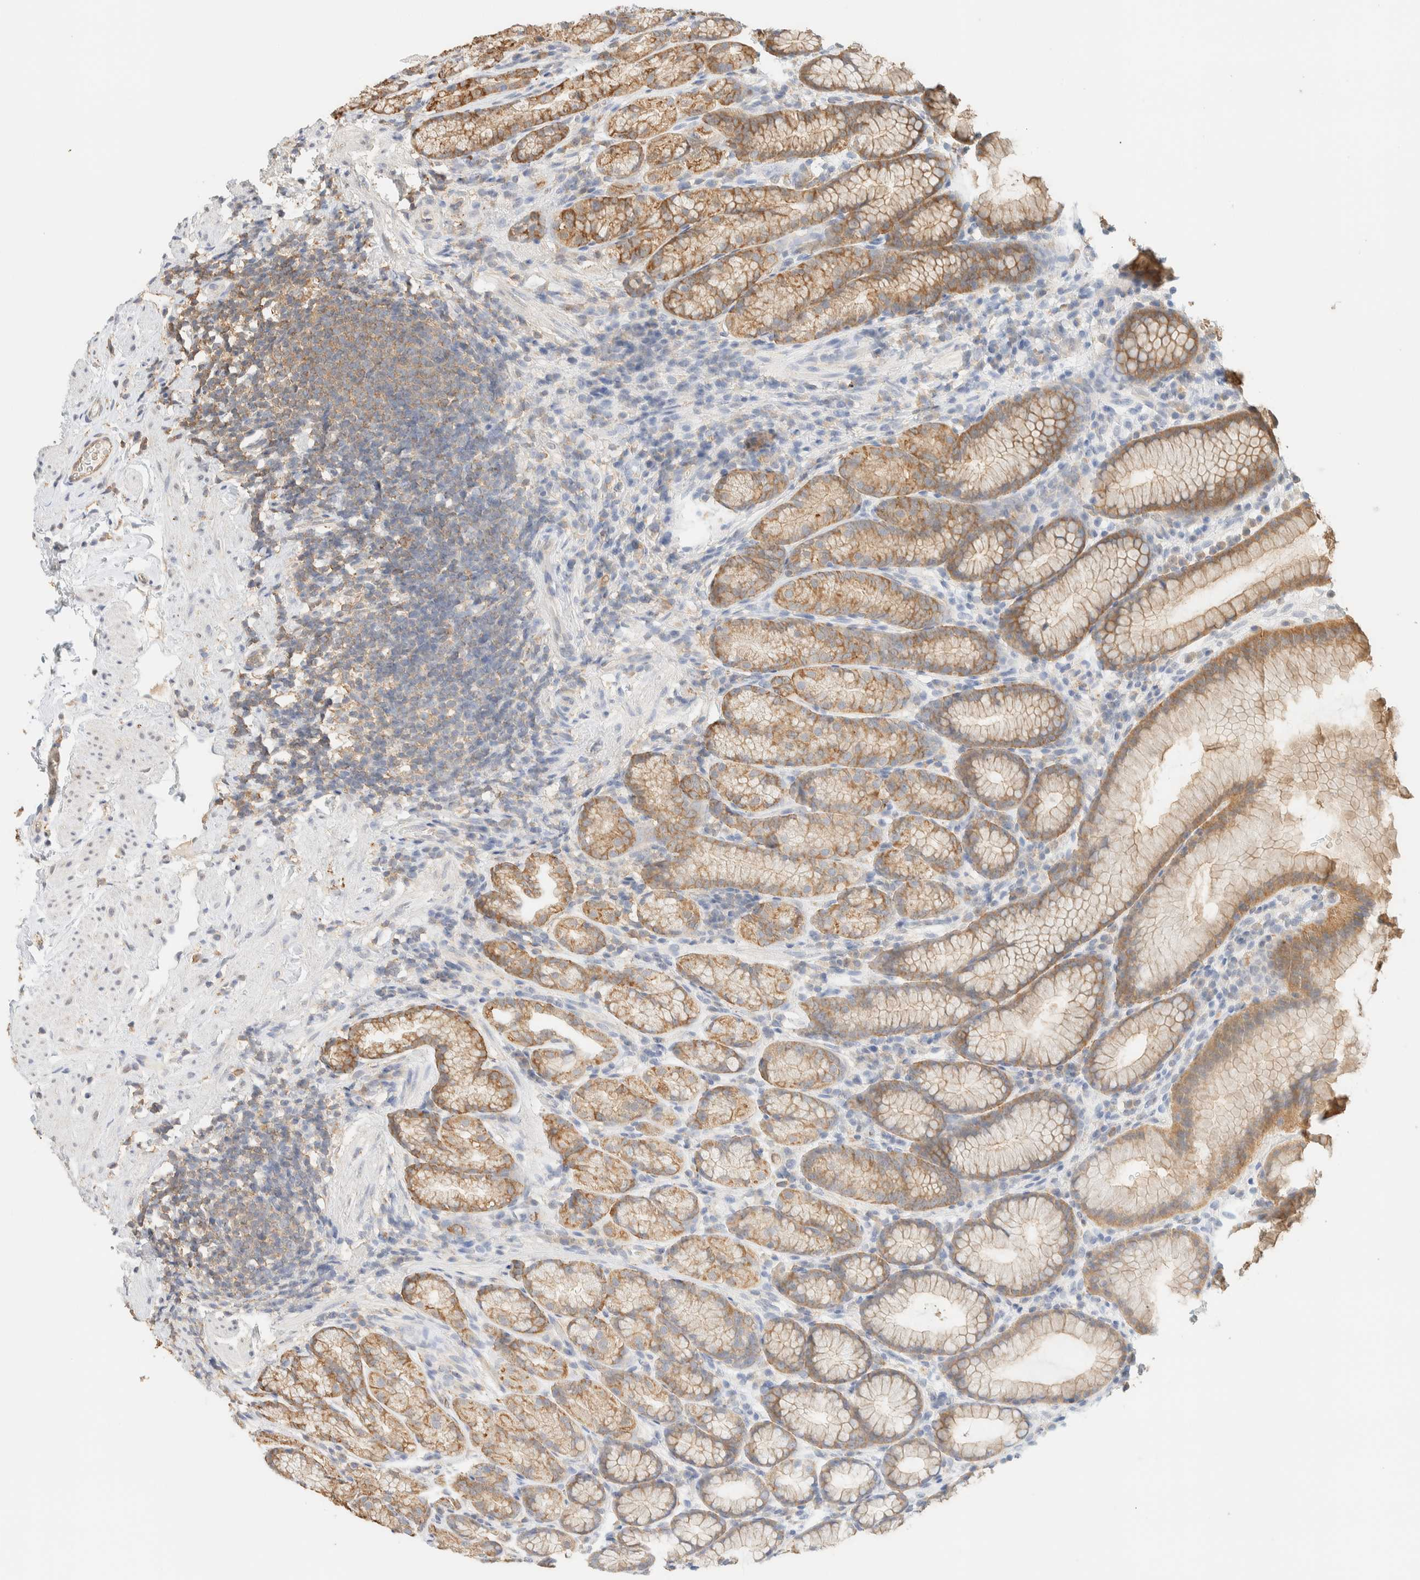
{"staining": {"intensity": "moderate", "quantity": ">75%", "location": "cytoplasmic/membranous"}, "tissue": "stomach", "cell_type": "Glandular cells", "image_type": "normal", "snomed": [{"axis": "morphology", "description": "Normal tissue, NOS"}, {"axis": "topography", "description": "Stomach"}], "caption": "Immunohistochemistry (IHC) photomicrograph of normal stomach: stomach stained using immunohistochemistry displays medium levels of moderate protein expression localized specifically in the cytoplasmic/membranous of glandular cells, appearing as a cytoplasmic/membranous brown color.", "gene": "TBC1D8B", "patient": {"sex": "male", "age": 42}}